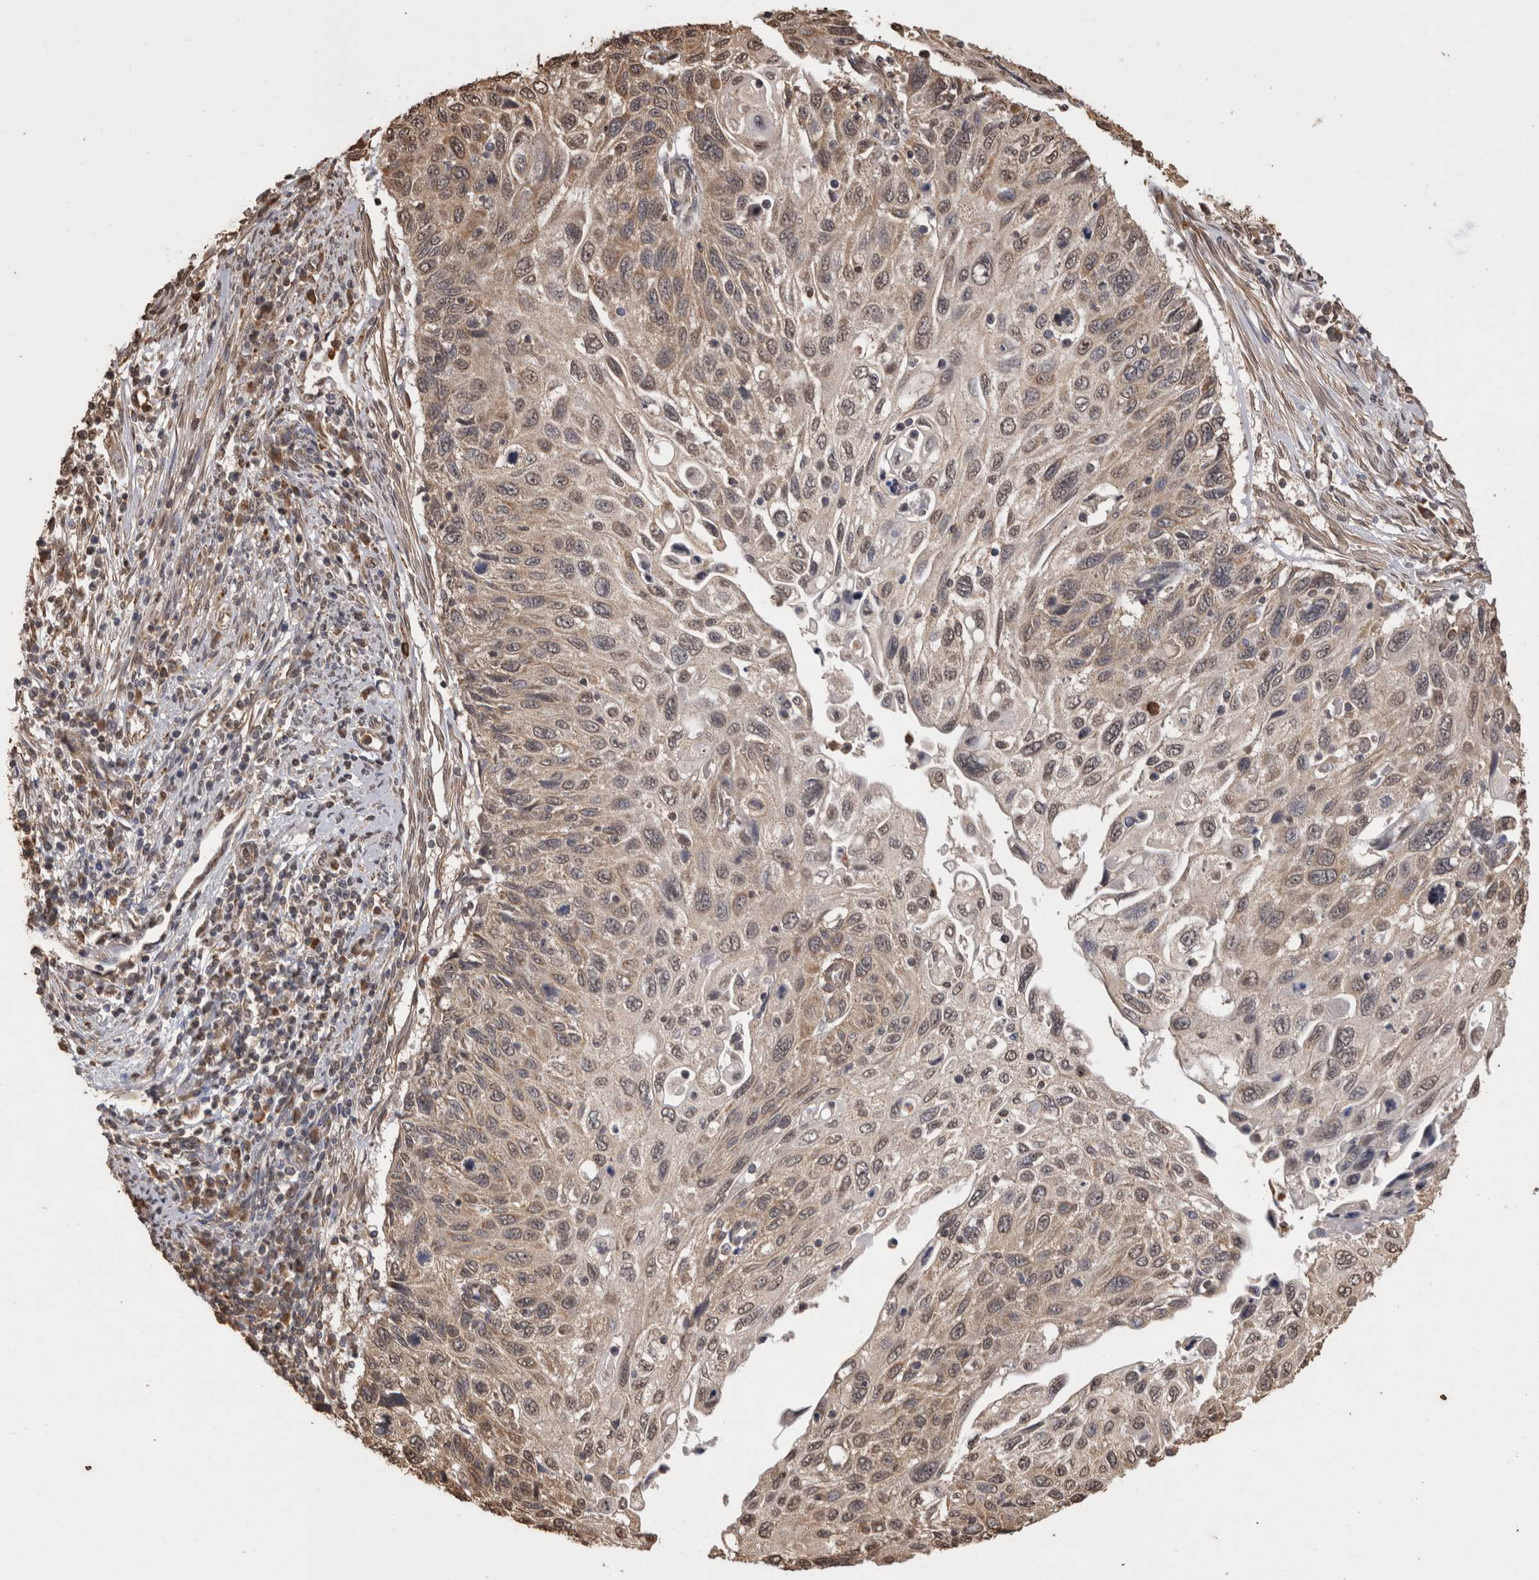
{"staining": {"intensity": "weak", "quantity": ">75%", "location": "cytoplasmic/membranous,nuclear"}, "tissue": "cervical cancer", "cell_type": "Tumor cells", "image_type": "cancer", "snomed": [{"axis": "morphology", "description": "Squamous cell carcinoma, NOS"}, {"axis": "topography", "description": "Cervix"}], "caption": "Protein staining demonstrates weak cytoplasmic/membranous and nuclear positivity in about >75% of tumor cells in squamous cell carcinoma (cervical). Ihc stains the protein in brown and the nuclei are stained blue.", "gene": "SOCS5", "patient": {"sex": "female", "age": 70}}